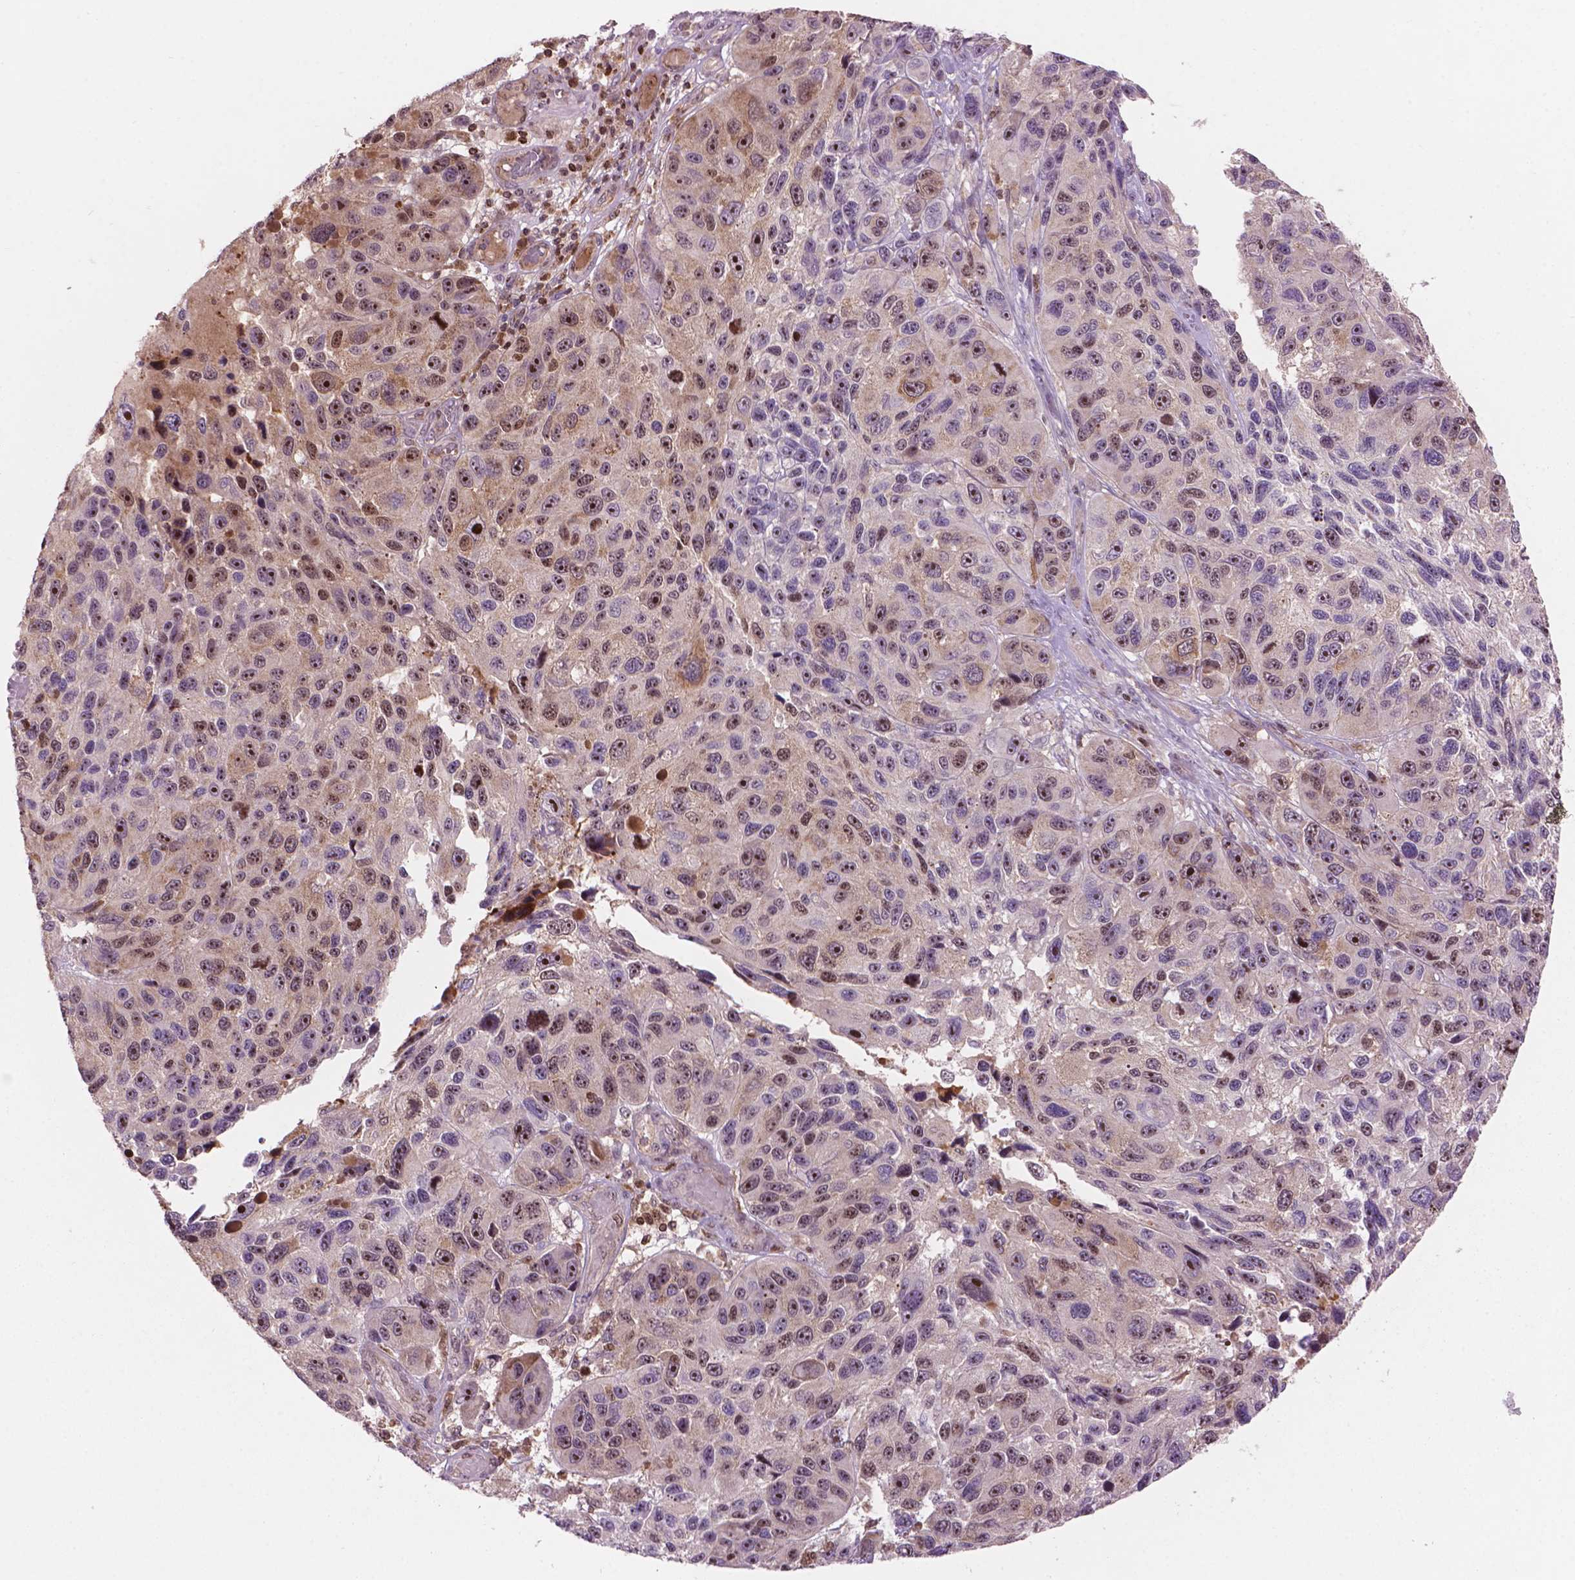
{"staining": {"intensity": "moderate", "quantity": ">75%", "location": "nuclear"}, "tissue": "melanoma", "cell_type": "Tumor cells", "image_type": "cancer", "snomed": [{"axis": "morphology", "description": "Malignant melanoma, NOS"}, {"axis": "topography", "description": "Skin"}], "caption": "Tumor cells exhibit medium levels of moderate nuclear expression in about >75% of cells in malignant melanoma.", "gene": "SMC2", "patient": {"sex": "male", "age": 53}}